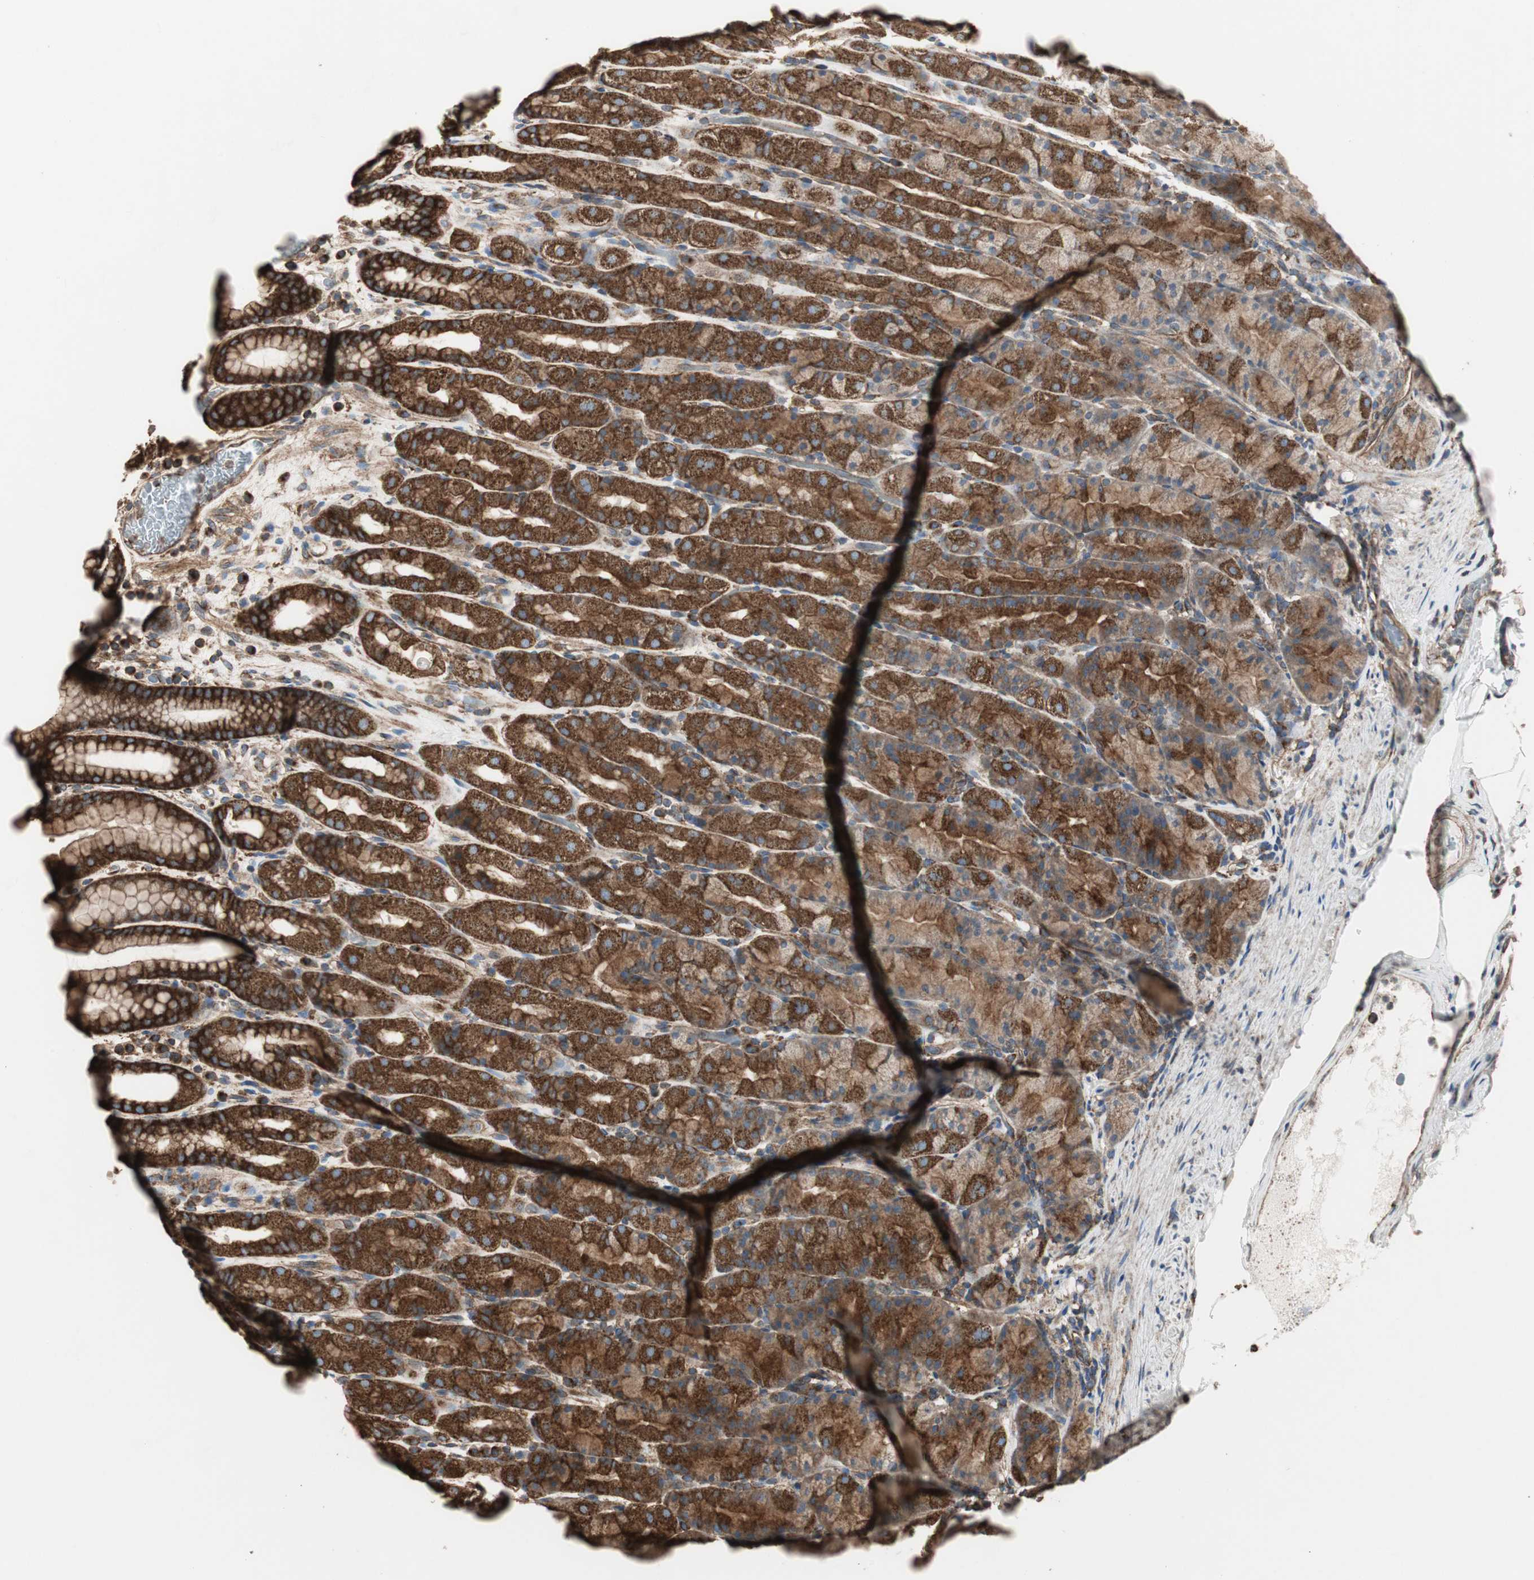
{"staining": {"intensity": "strong", "quantity": ">75%", "location": "cytoplasmic/membranous"}, "tissue": "stomach", "cell_type": "Glandular cells", "image_type": "normal", "snomed": [{"axis": "morphology", "description": "Normal tissue, NOS"}, {"axis": "topography", "description": "Stomach, upper"}], "caption": "Immunohistochemical staining of unremarkable human stomach displays >75% levels of strong cytoplasmic/membranous protein expression in about >75% of glandular cells. The staining is performed using DAB (3,3'-diaminobenzidine) brown chromogen to label protein expression. The nuclei are counter-stained blue using hematoxylin.", "gene": "H6PD", "patient": {"sex": "male", "age": 68}}